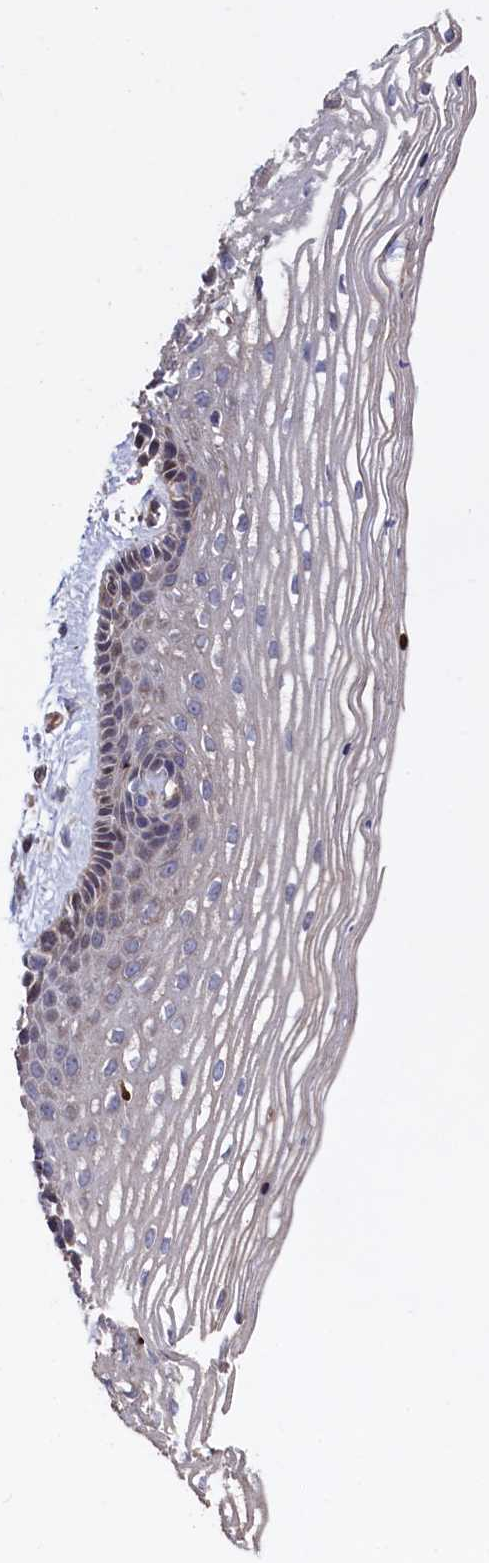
{"staining": {"intensity": "strong", "quantity": "<25%", "location": "cytoplasmic/membranous"}, "tissue": "vagina", "cell_type": "Squamous epithelial cells", "image_type": "normal", "snomed": [{"axis": "morphology", "description": "Normal tissue, NOS"}, {"axis": "topography", "description": "Vagina"}], "caption": "A medium amount of strong cytoplasmic/membranous staining is seen in approximately <25% of squamous epithelial cells in benign vagina. Immunohistochemistry stains the protein in brown and the nuclei are stained blue.", "gene": "ZNF891", "patient": {"sex": "female", "age": 46}}